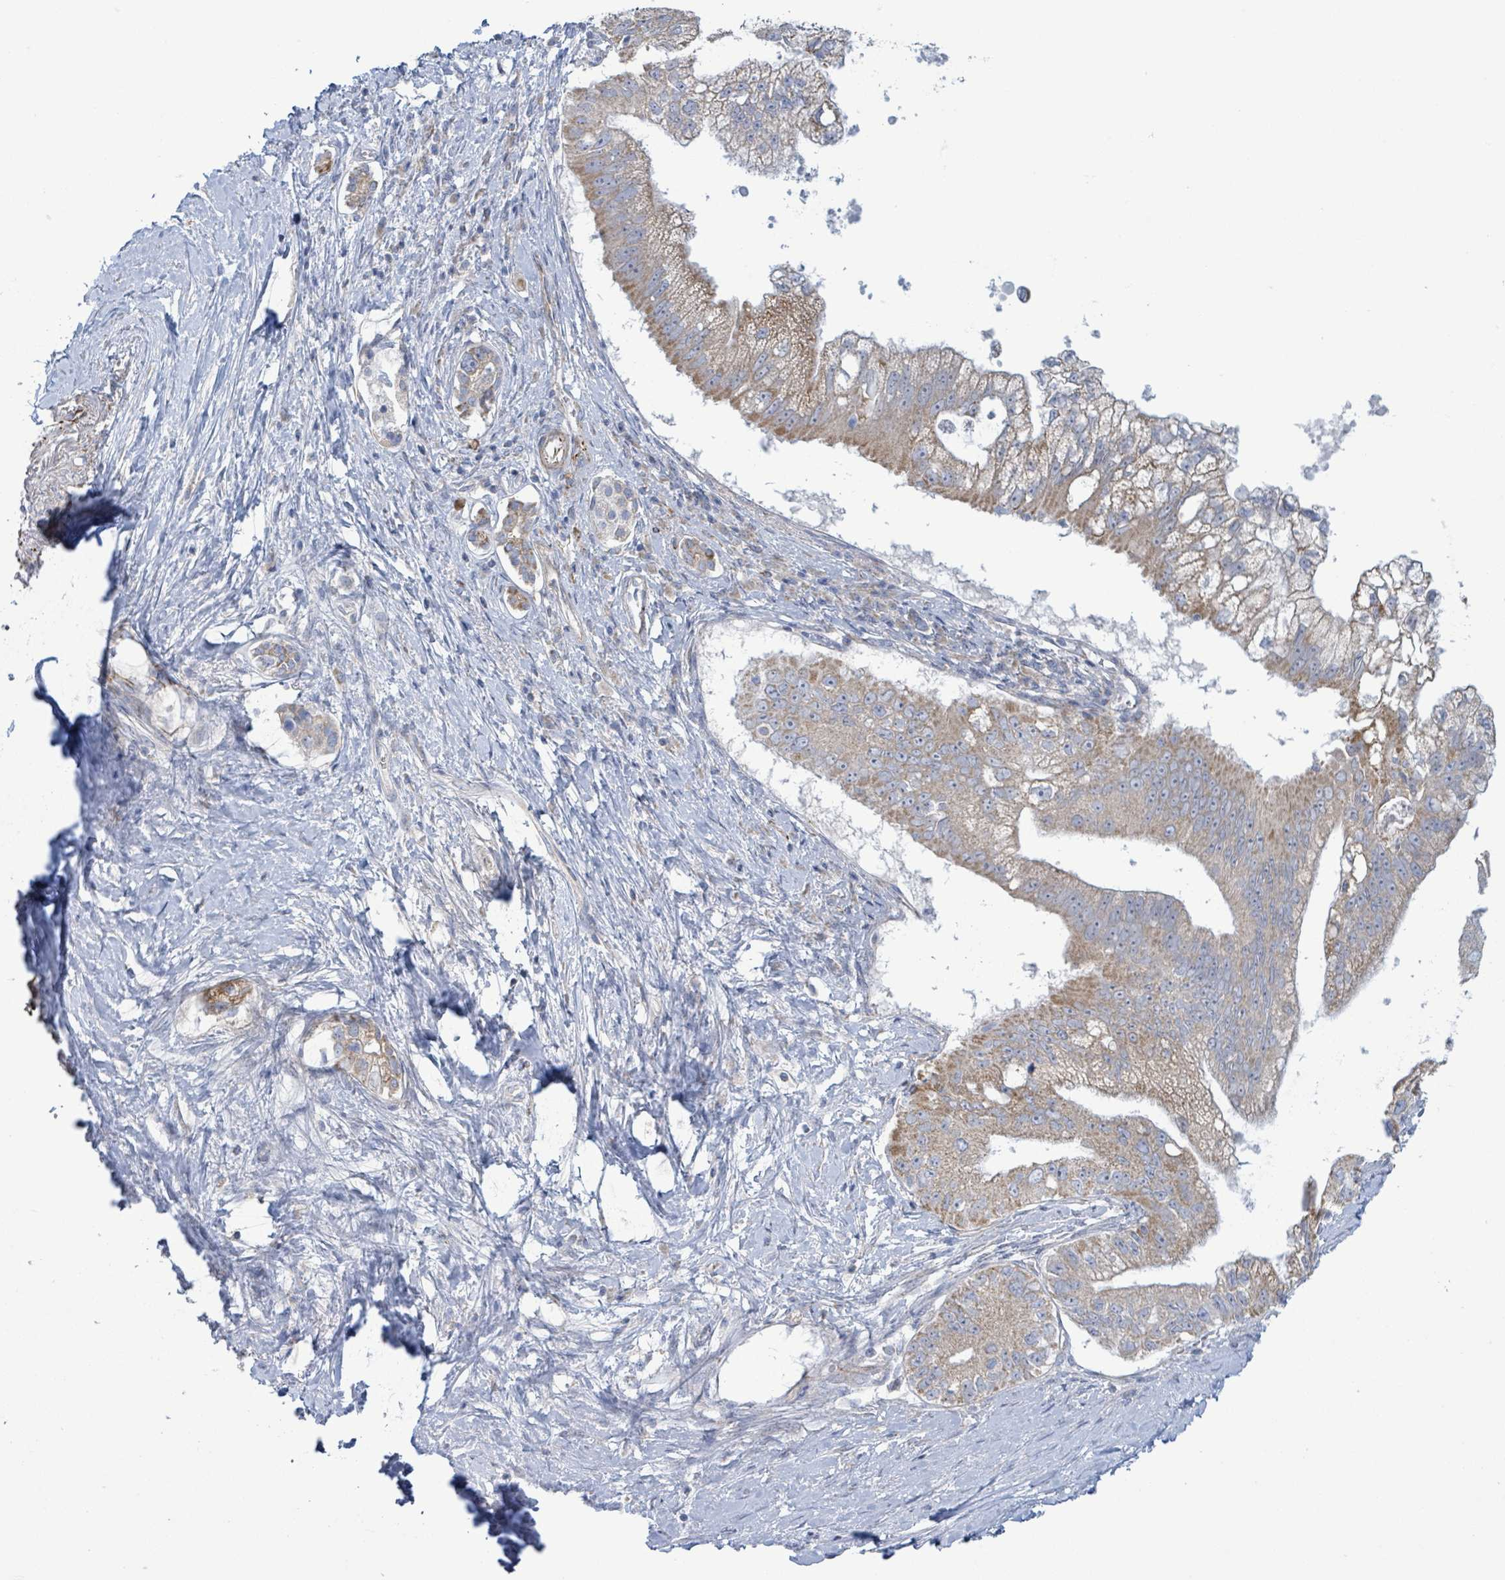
{"staining": {"intensity": "moderate", "quantity": ">75%", "location": "cytoplasmic/membranous"}, "tissue": "pancreatic cancer", "cell_type": "Tumor cells", "image_type": "cancer", "snomed": [{"axis": "morphology", "description": "Adenocarcinoma, NOS"}, {"axis": "topography", "description": "Pancreas"}], "caption": "A brown stain labels moderate cytoplasmic/membranous staining of a protein in pancreatic cancer tumor cells.", "gene": "ALG12", "patient": {"sex": "male", "age": 70}}